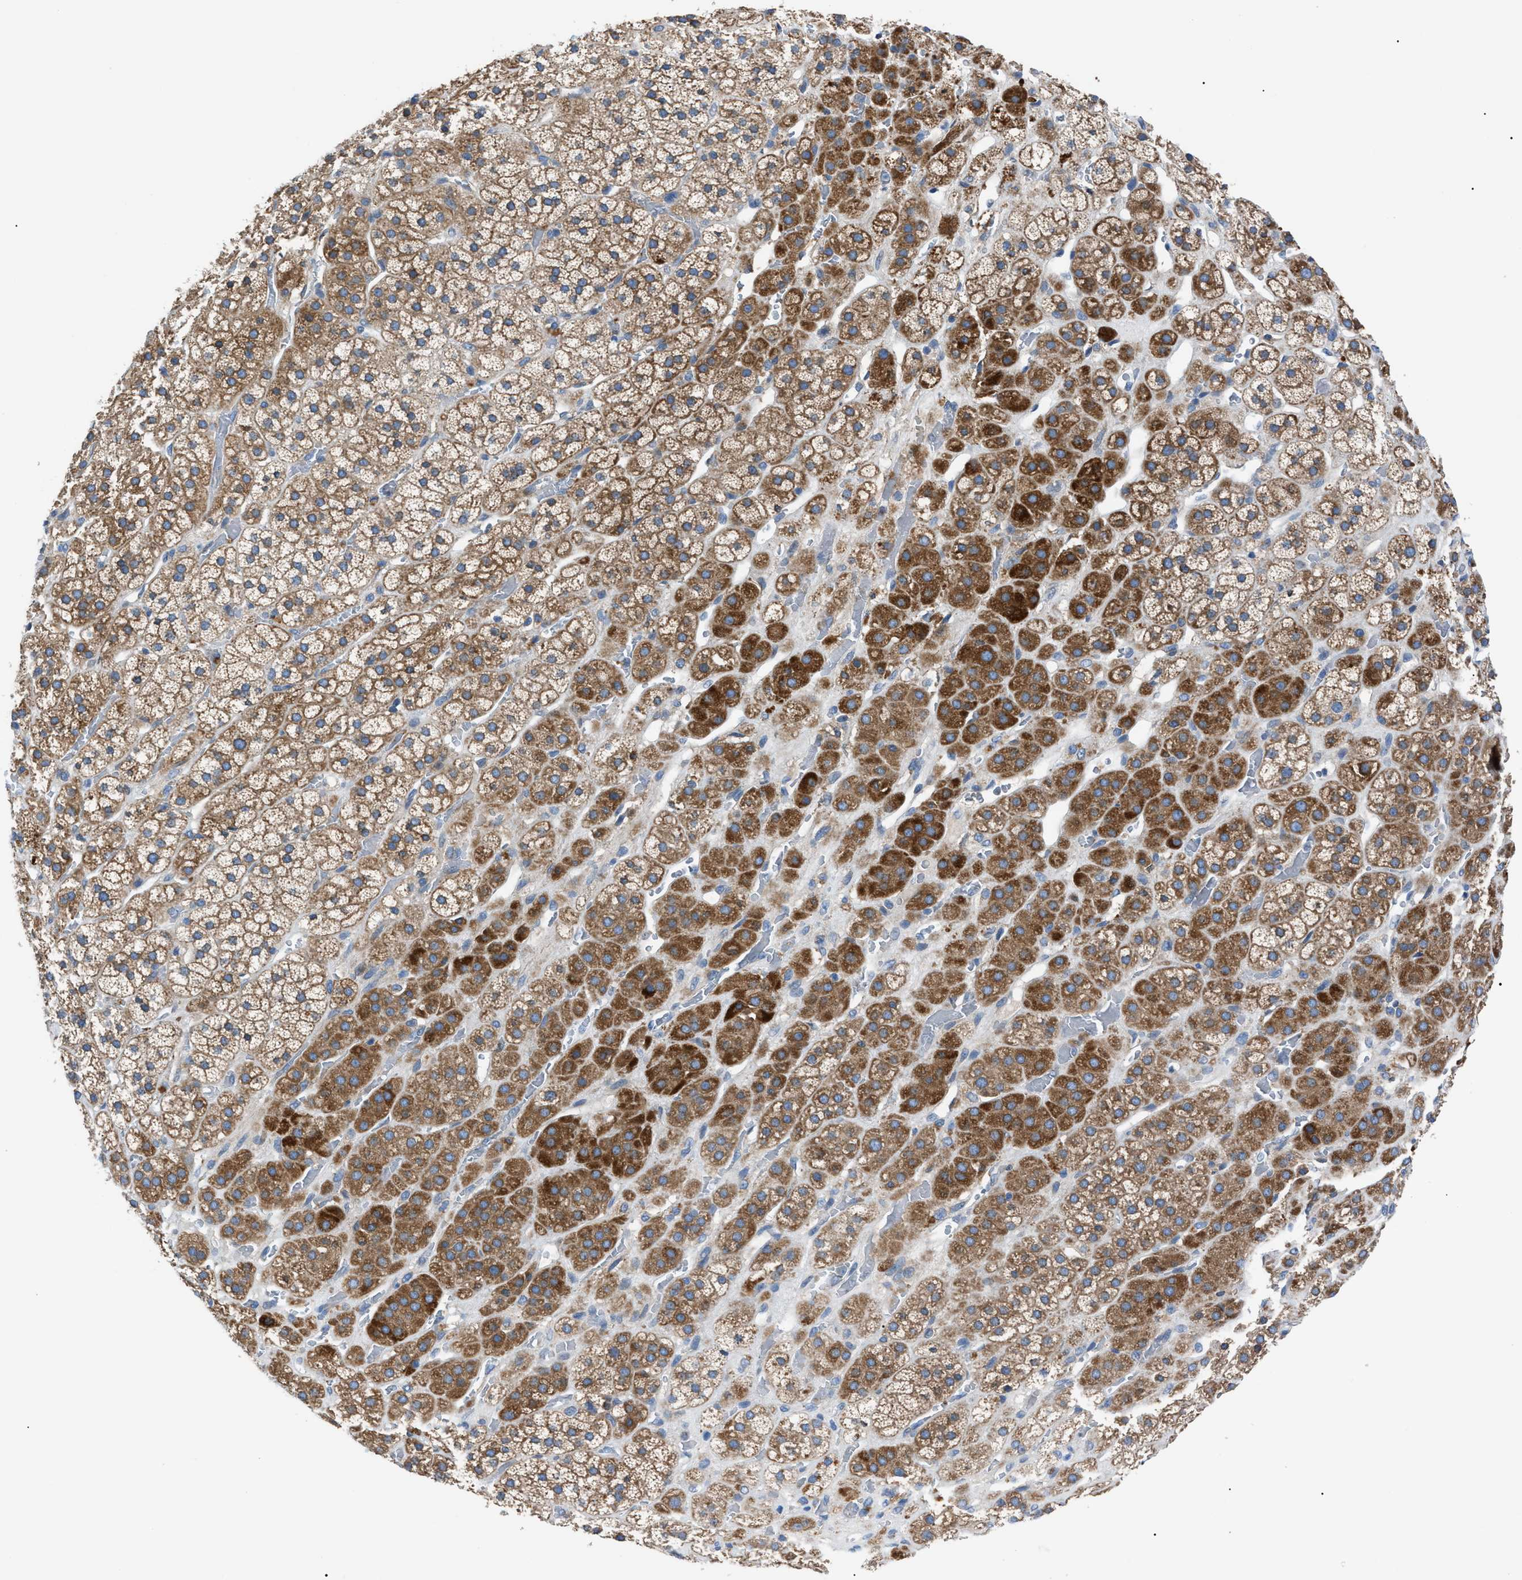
{"staining": {"intensity": "moderate", "quantity": ">75%", "location": "cytoplasmic/membranous"}, "tissue": "adrenal gland", "cell_type": "Glandular cells", "image_type": "normal", "snomed": [{"axis": "morphology", "description": "Normal tissue, NOS"}, {"axis": "topography", "description": "Adrenal gland"}], "caption": "Immunohistochemistry (IHC) of normal human adrenal gland reveals medium levels of moderate cytoplasmic/membranous expression in about >75% of glandular cells. (DAB (3,3'-diaminobenzidine) IHC with brightfield microscopy, high magnification).", "gene": "ZDHHC24", "patient": {"sex": "male", "age": 56}}